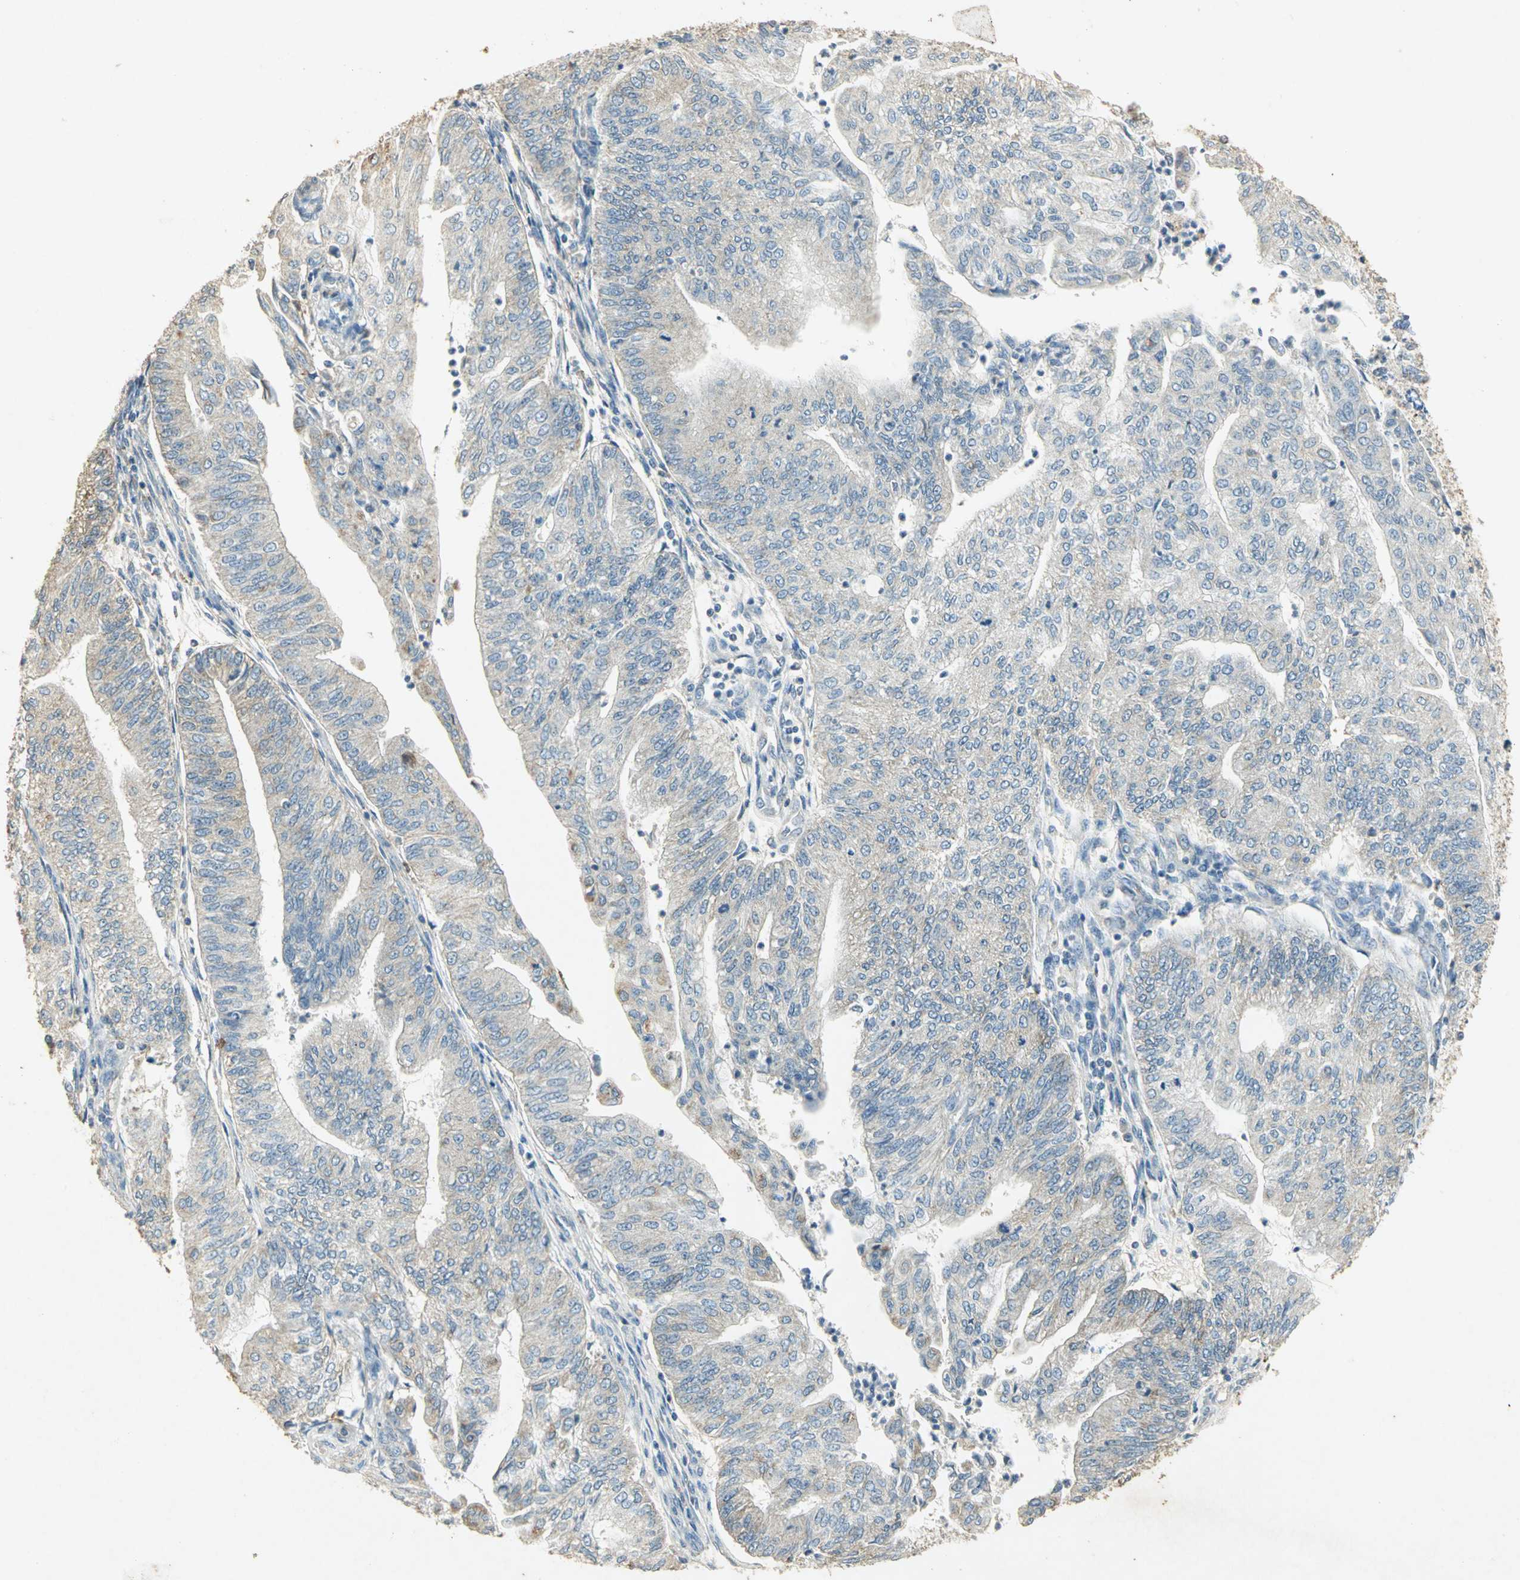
{"staining": {"intensity": "weak", "quantity": "25%-75%", "location": "cytoplasmic/membranous"}, "tissue": "endometrial cancer", "cell_type": "Tumor cells", "image_type": "cancer", "snomed": [{"axis": "morphology", "description": "Adenocarcinoma, NOS"}, {"axis": "topography", "description": "Endometrium"}], "caption": "Protein expression analysis of endometrial cancer demonstrates weak cytoplasmic/membranous expression in about 25%-75% of tumor cells.", "gene": "ASB9", "patient": {"sex": "female", "age": 59}}